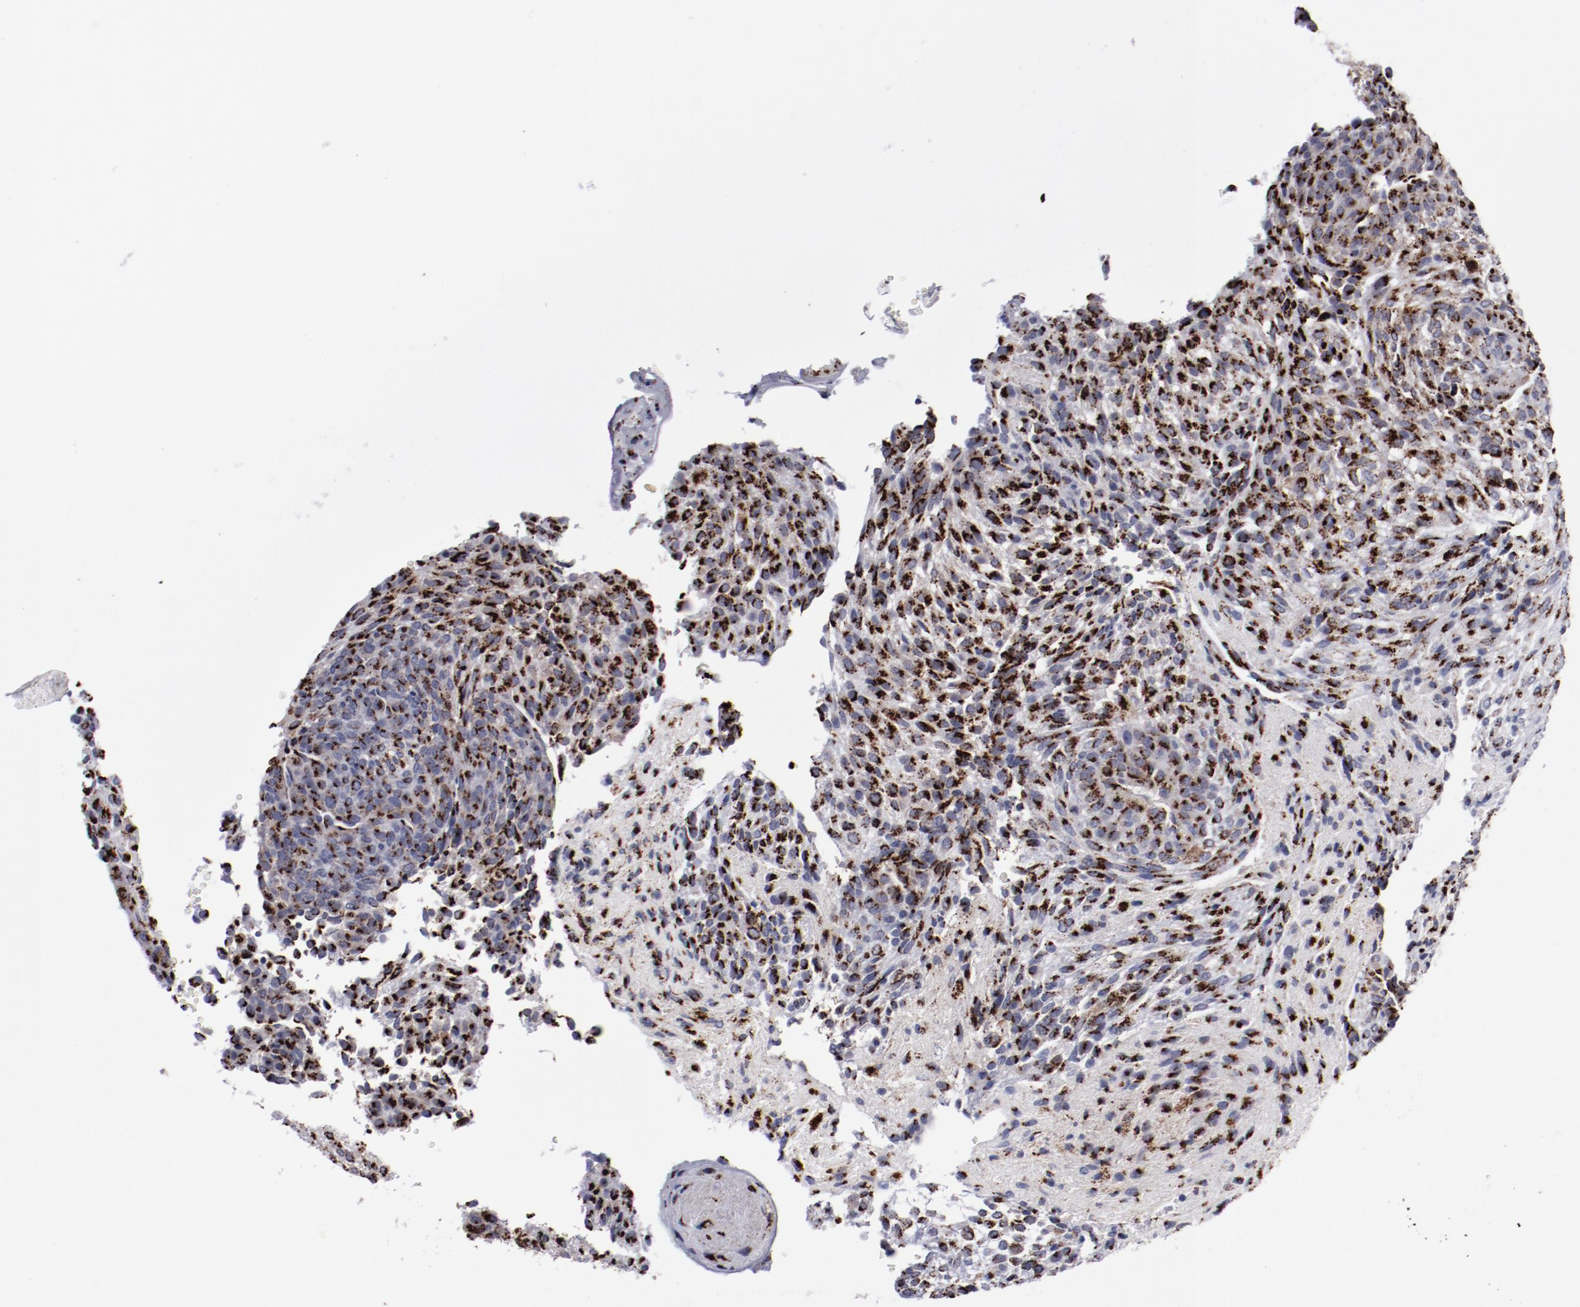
{"staining": {"intensity": "strong", "quantity": ">75%", "location": "cytoplasmic/membranous"}, "tissue": "glioma", "cell_type": "Tumor cells", "image_type": "cancer", "snomed": [{"axis": "morphology", "description": "Glioma, malignant, High grade"}, {"axis": "topography", "description": "Cerebral cortex"}], "caption": "An immunohistochemistry (IHC) photomicrograph of neoplastic tissue is shown. Protein staining in brown shows strong cytoplasmic/membranous positivity in malignant high-grade glioma within tumor cells.", "gene": "GOLIM4", "patient": {"sex": "female", "age": 55}}